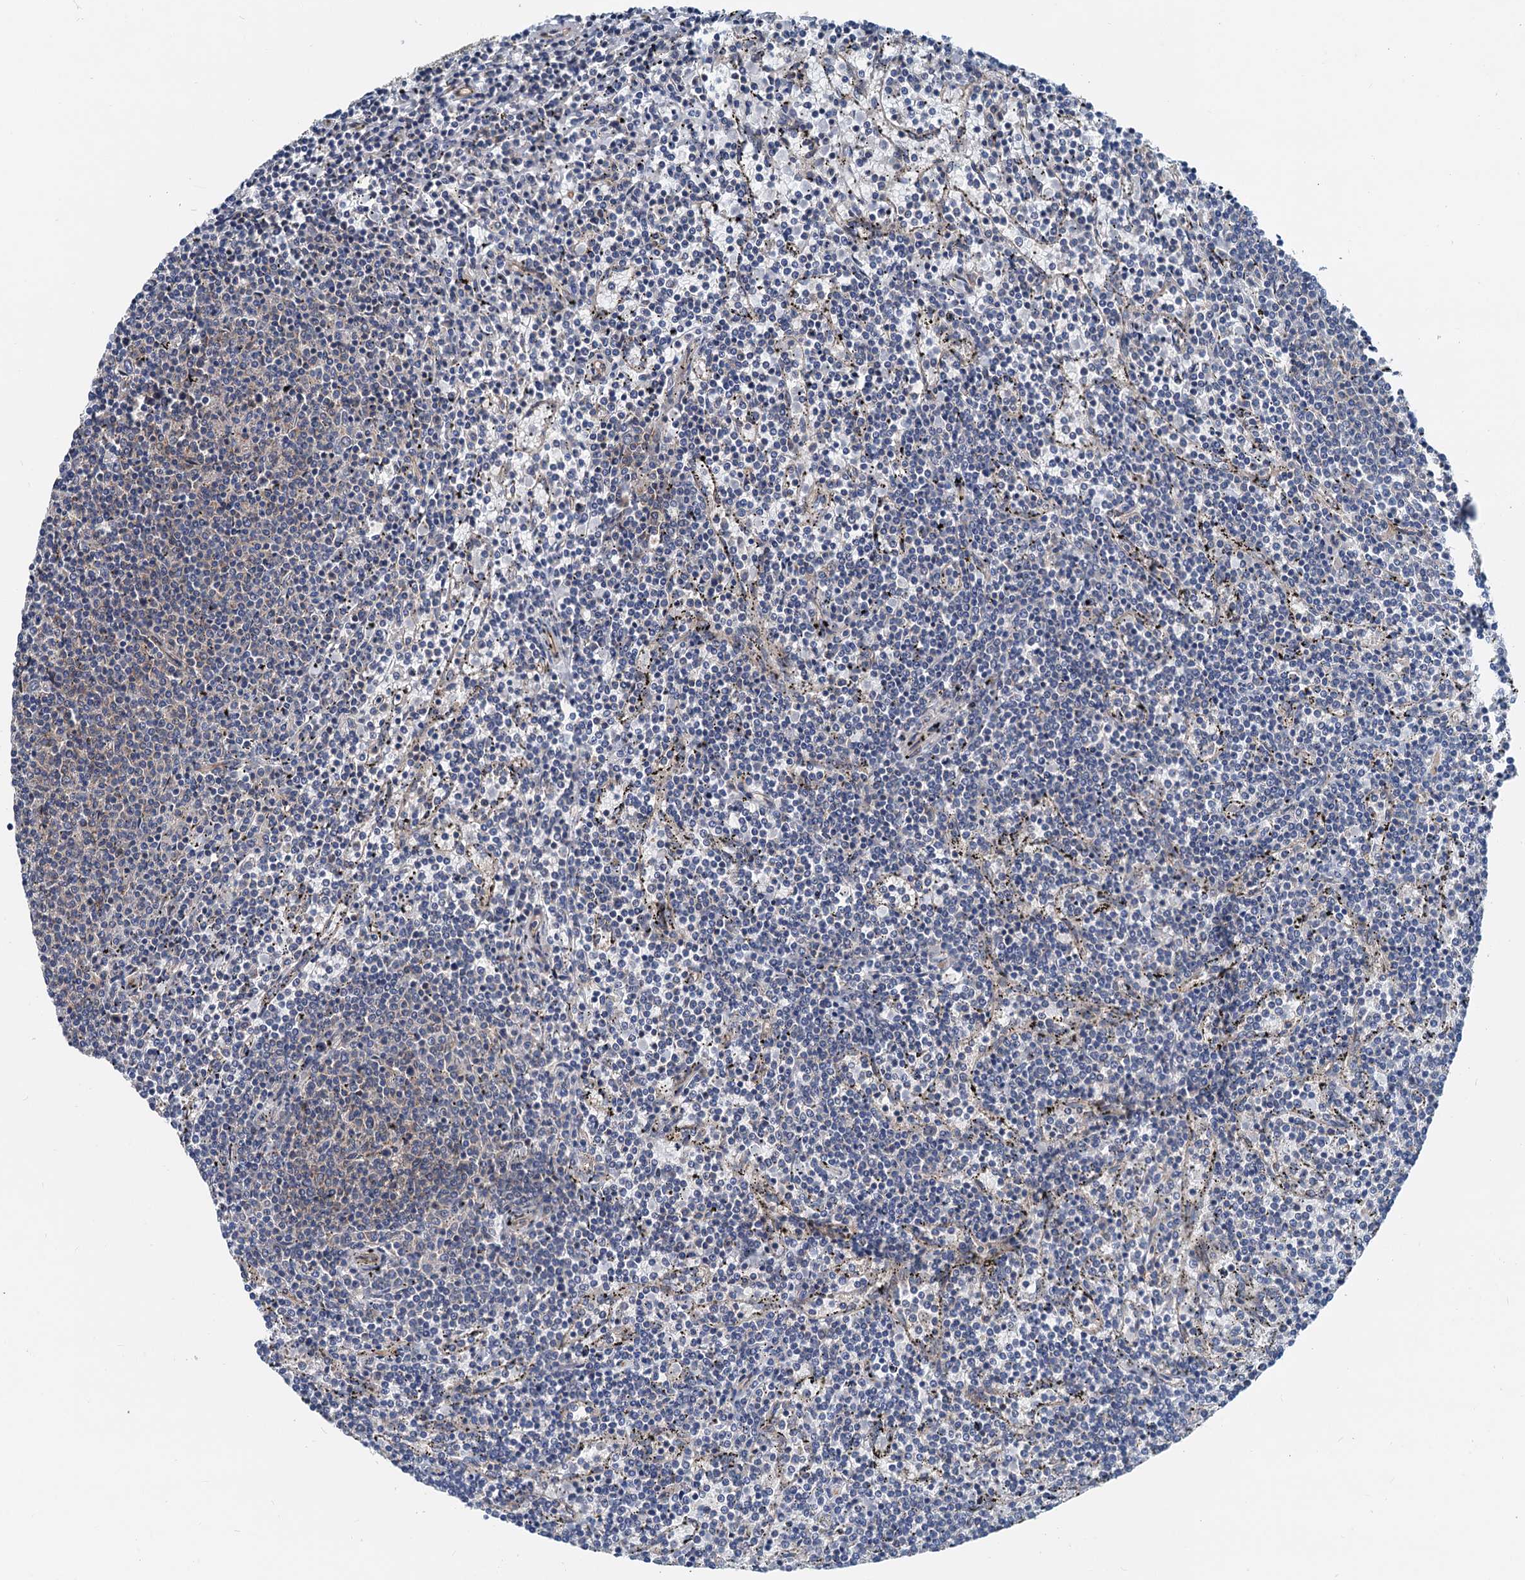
{"staining": {"intensity": "negative", "quantity": "none", "location": "none"}, "tissue": "lymphoma", "cell_type": "Tumor cells", "image_type": "cancer", "snomed": [{"axis": "morphology", "description": "Malignant lymphoma, non-Hodgkin's type, Low grade"}, {"axis": "topography", "description": "Spleen"}], "caption": "Immunohistochemistry (IHC) of human lymphoma displays no staining in tumor cells.", "gene": "ANKRD26", "patient": {"sex": "female", "age": 50}}